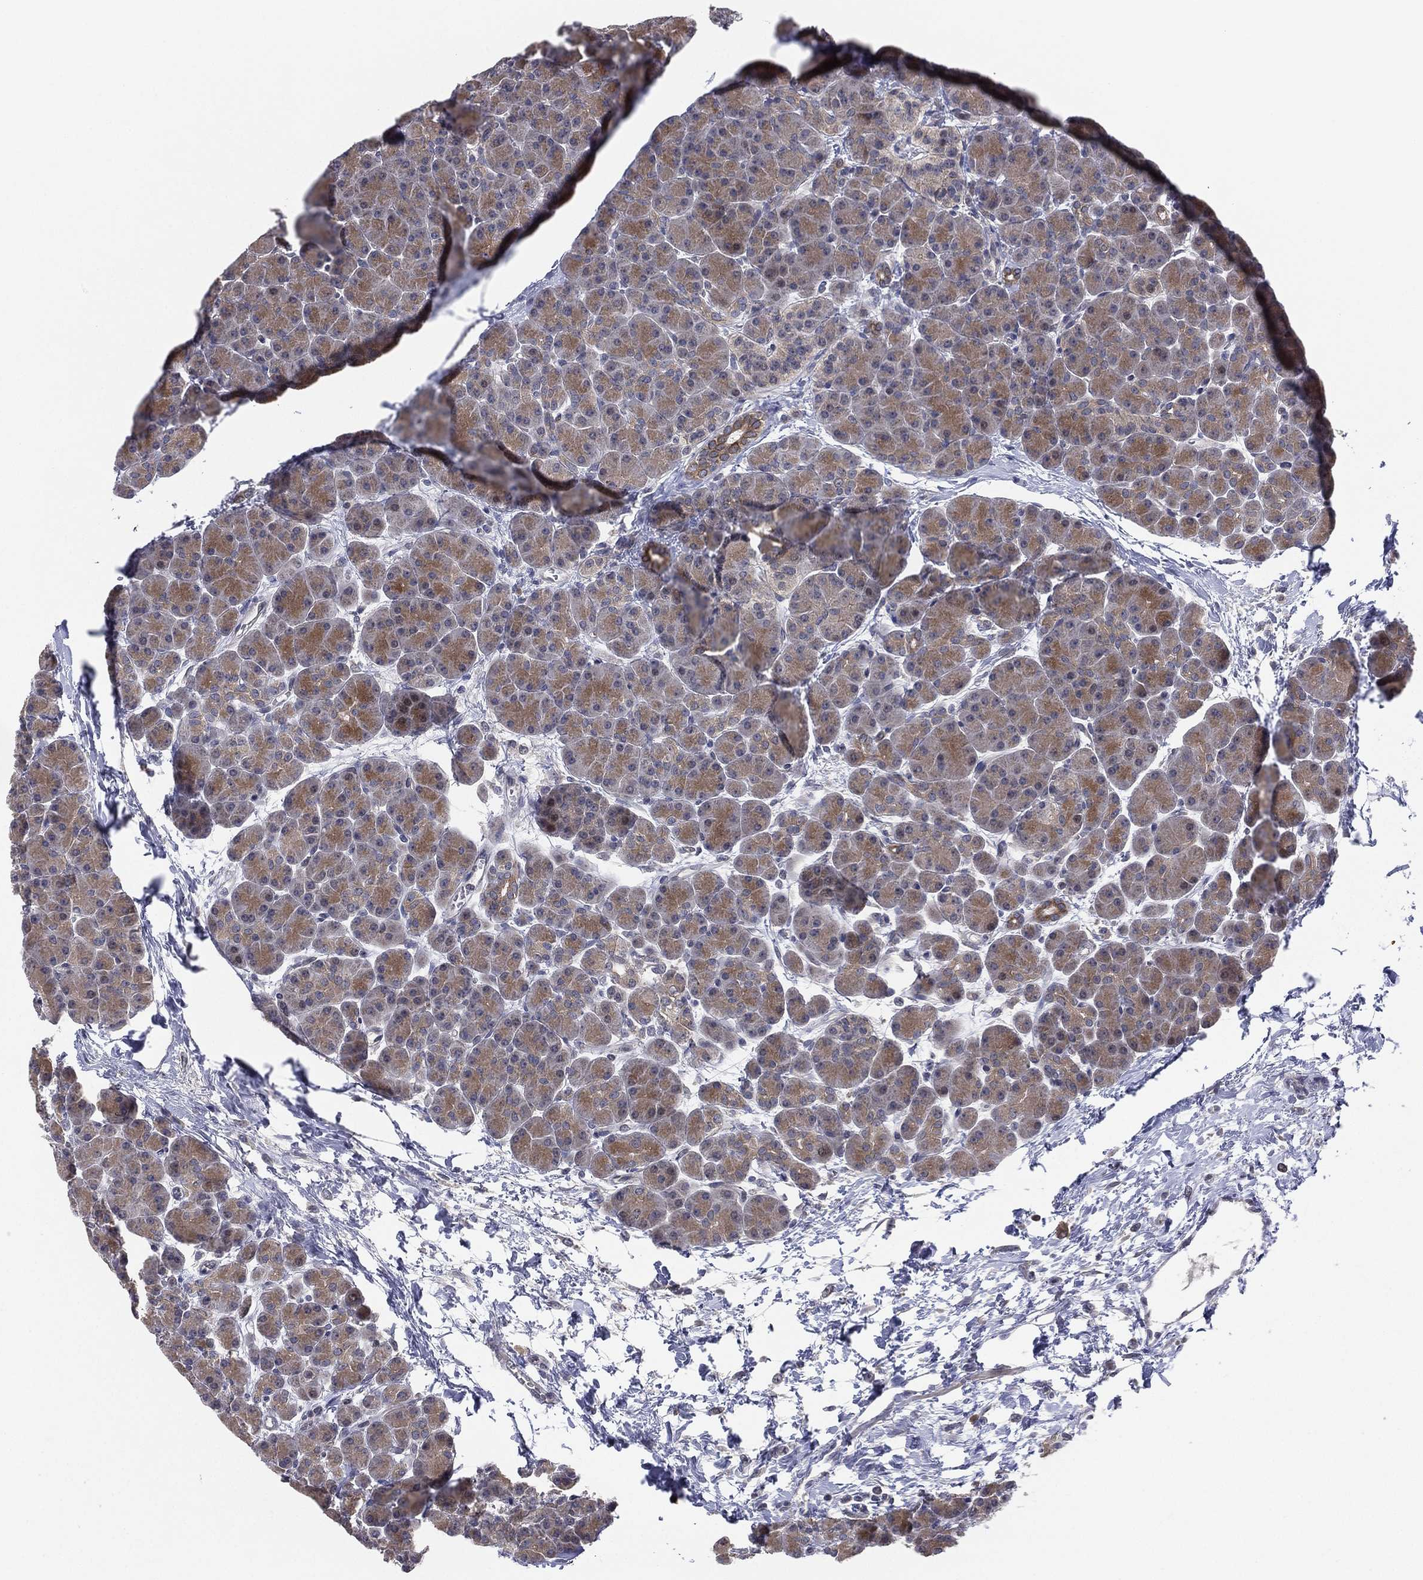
{"staining": {"intensity": "moderate", "quantity": ">75%", "location": "cytoplasmic/membranous"}, "tissue": "pancreas", "cell_type": "Exocrine glandular cells", "image_type": "normal", "snomed": [{"axis": "morphology", "description": "Normal tissue, NOS"}, {"axis": "topography", "description": "Pancreas"}], "caption": "This micrograph exhibits immunohistochemistry staining of unremarkable pancreas, with medium moderate cytoplasmic/membranous positivity in approximately >75% of exocrine glandular cells.", "gene": "KAT14", "patient": {"sex": "female", "age": 44}}